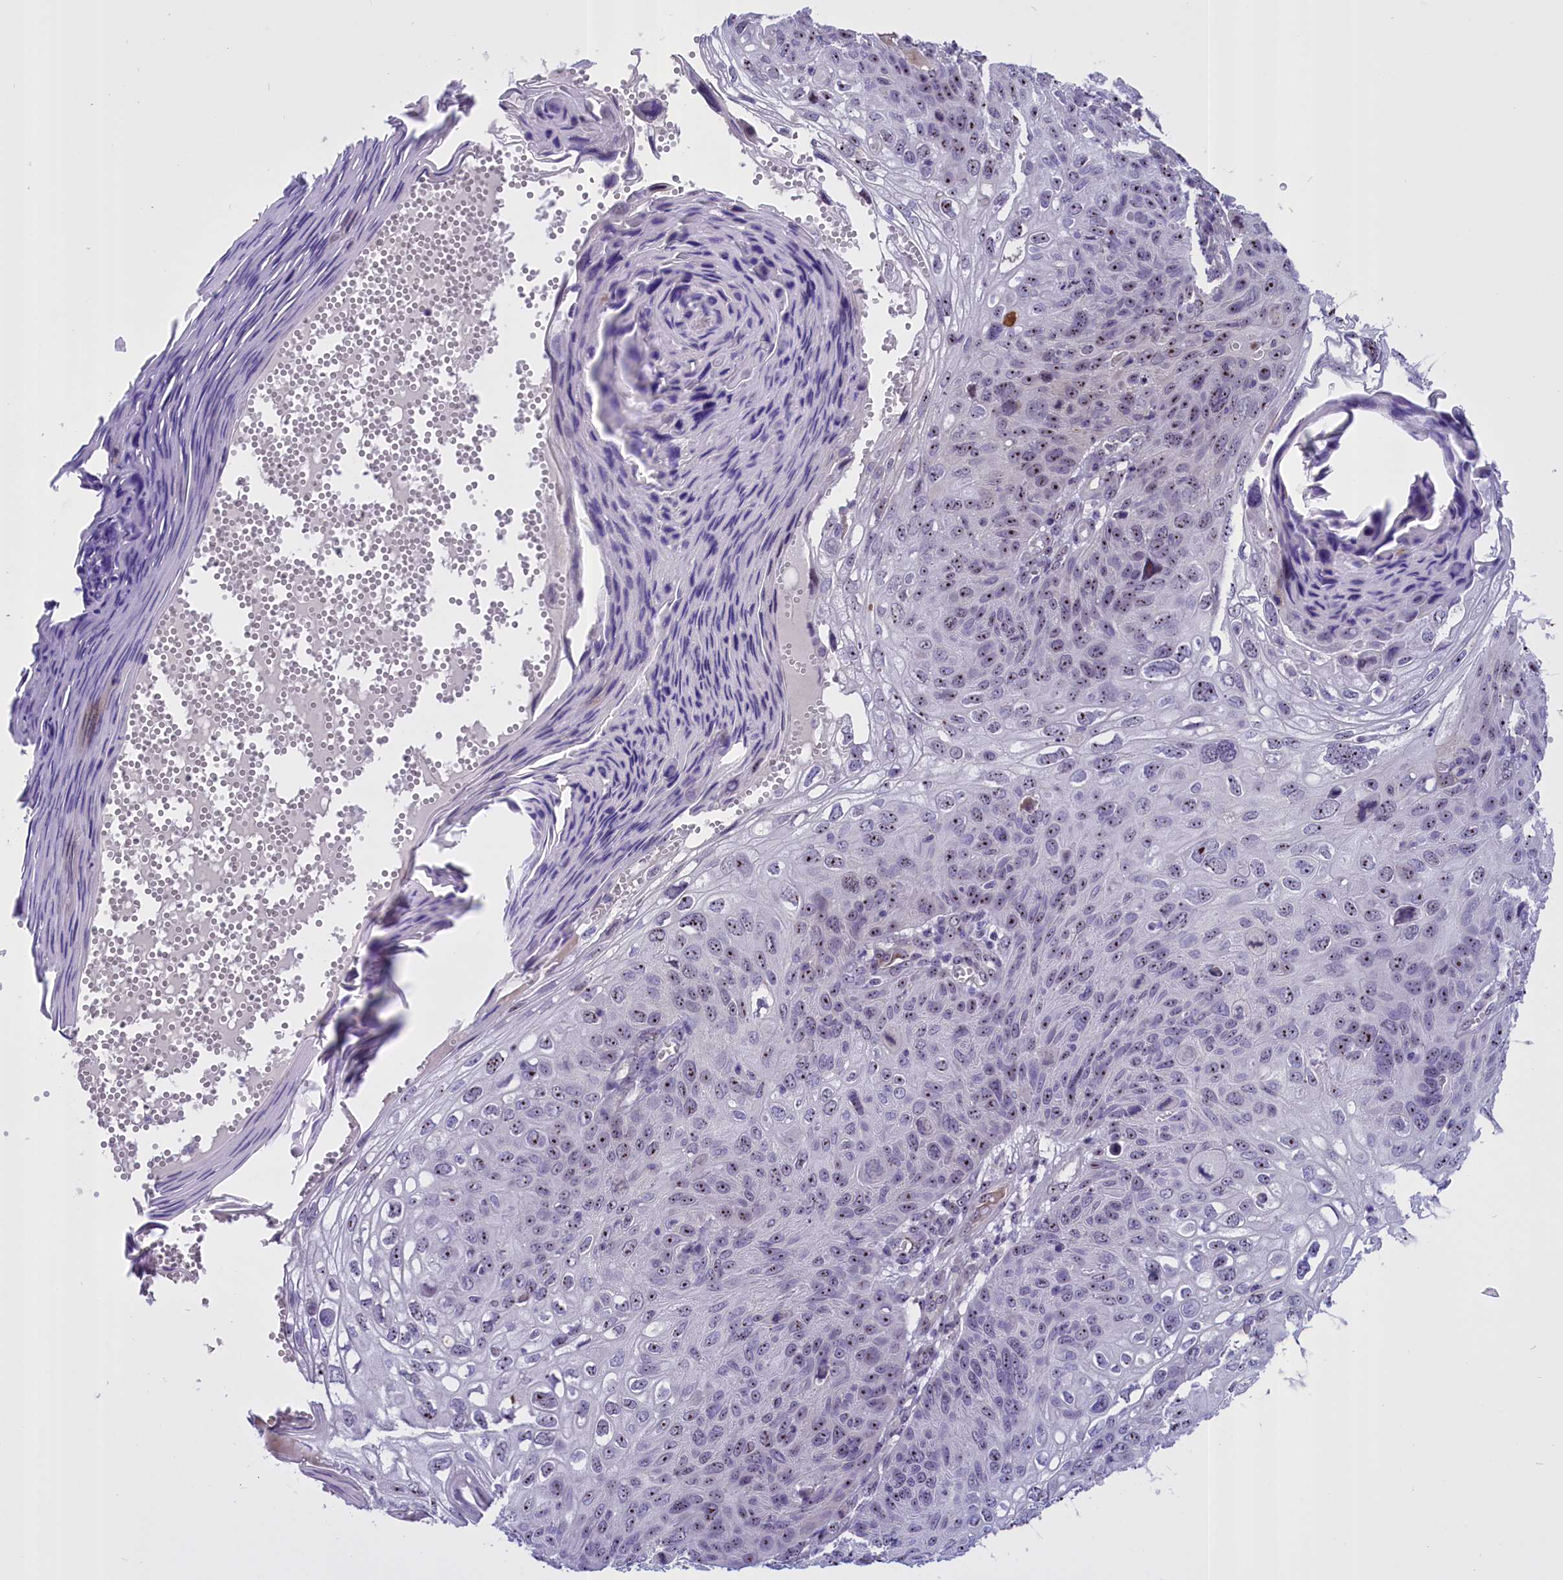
{"staining": {"intensity": "moderate", "quantity": "25%-75%", "location": "nuclear"}, "tissue": "skin cancer", "cell_type": "Tumor cells", "image_type": "cancer", "snomed": [{"axis": "morphology", "description": "Squamous cell carcinoma, NOS"}, {"axis": "topography", "description": "Skin"}], "caption": "Immunohistochemistry (IHC) (DAB) staining of human skin cancer exhibits moderate nuclear protein expression in approximately 25%-75% of tumor cells. Nuclei are stained in blue.", "gene": "TBL3", "patient": {"sex": "female", "age": 90}}